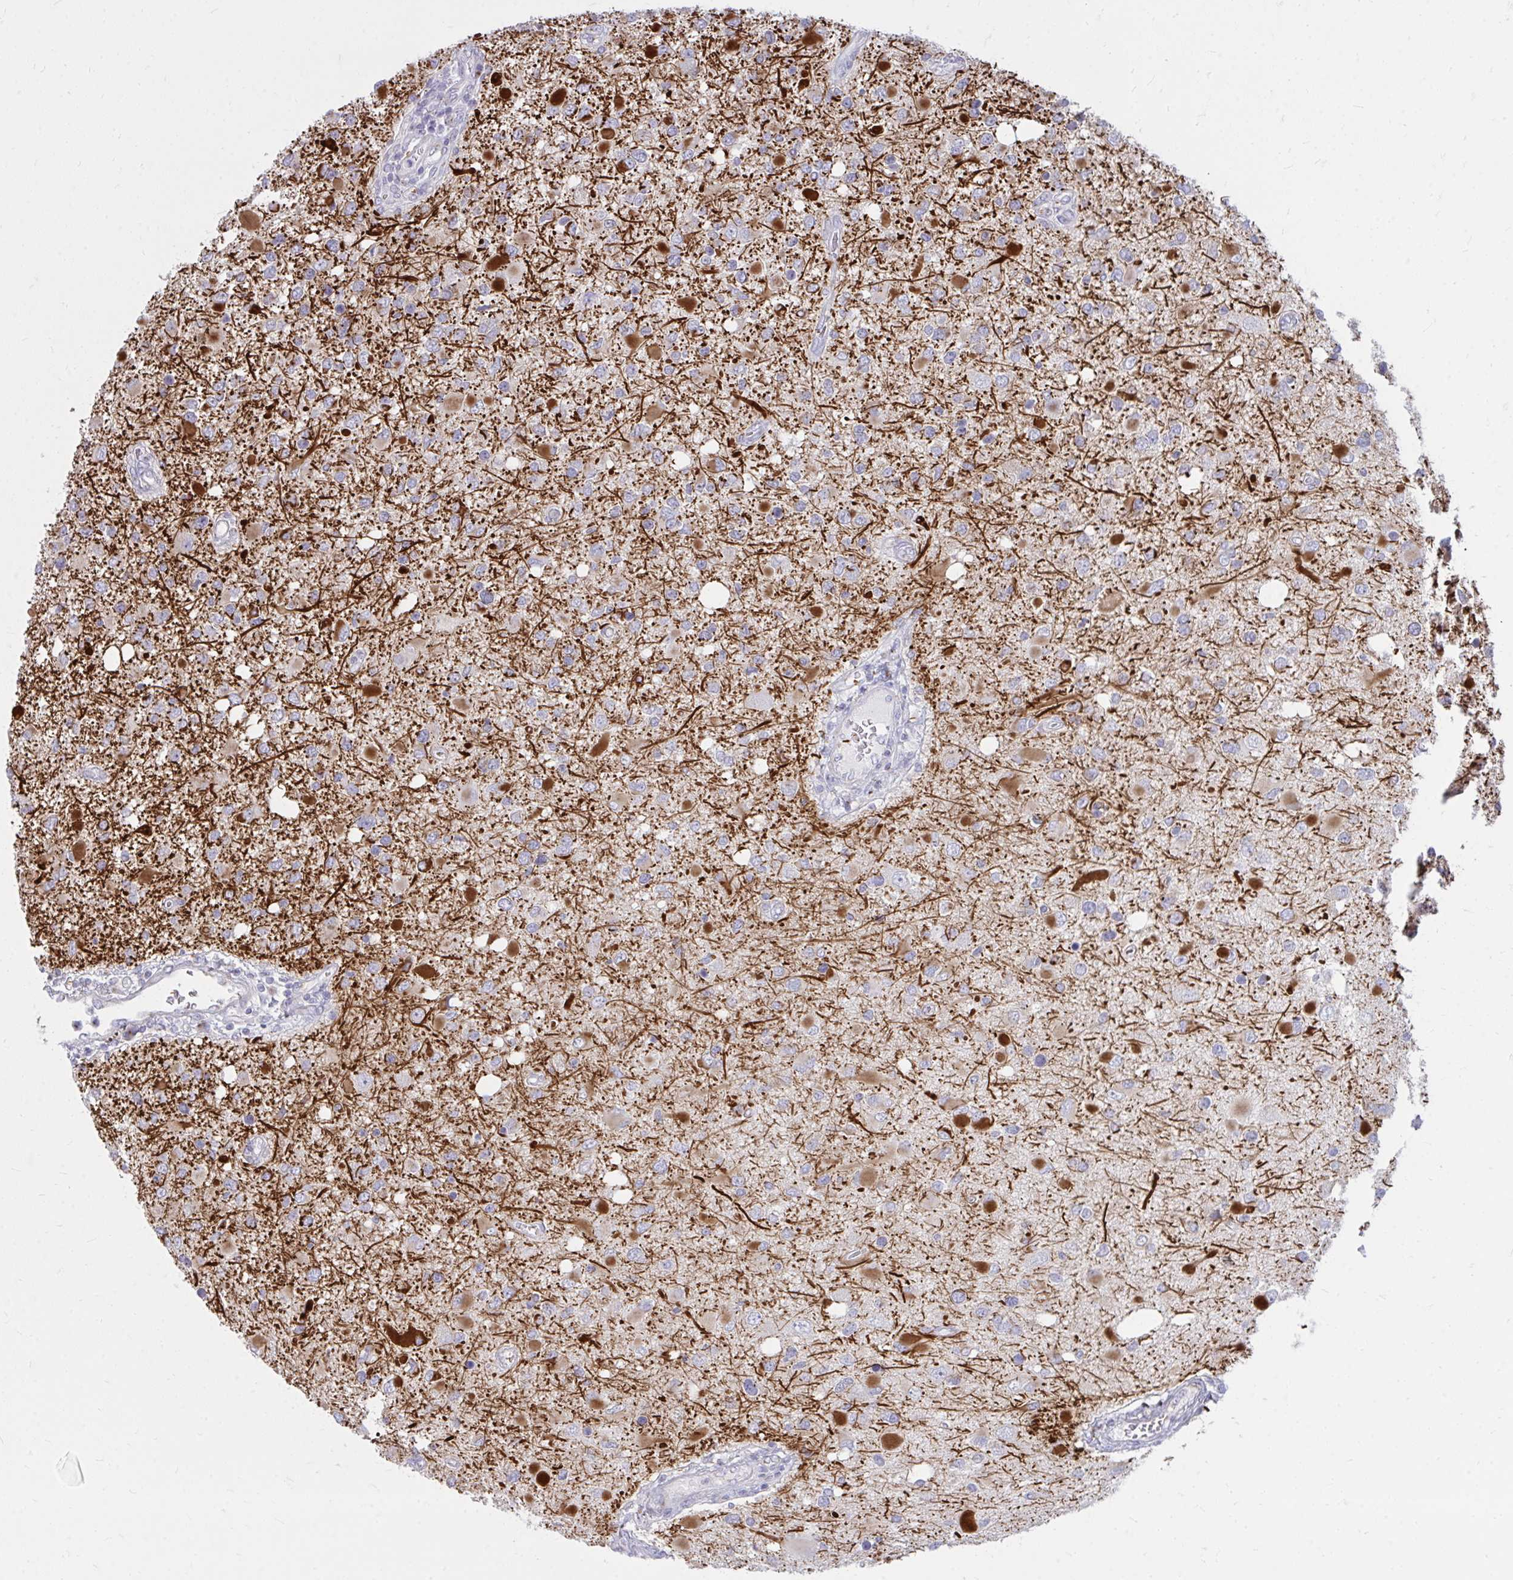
{"staining": {"intensity": "strong", "quantity": "<25%", "location": "cytoplasmic/membranous"}, "tissue": "glioma", "cell_type": "Tumor cells", "image_type": "cancer", "snomed": [{"axis": "morphology", "description": "Glioma, malignant, High grade"}, {"axis": "topography", "description": "Brain"}], "caption": "Immunohistochemical staining of glioma demonstrates strong cytoplasmic/membranous protein positivity in about <25% of tumor cells.", "gene": "RAB6B", "patient": {"sex": "male", "age": 53}}